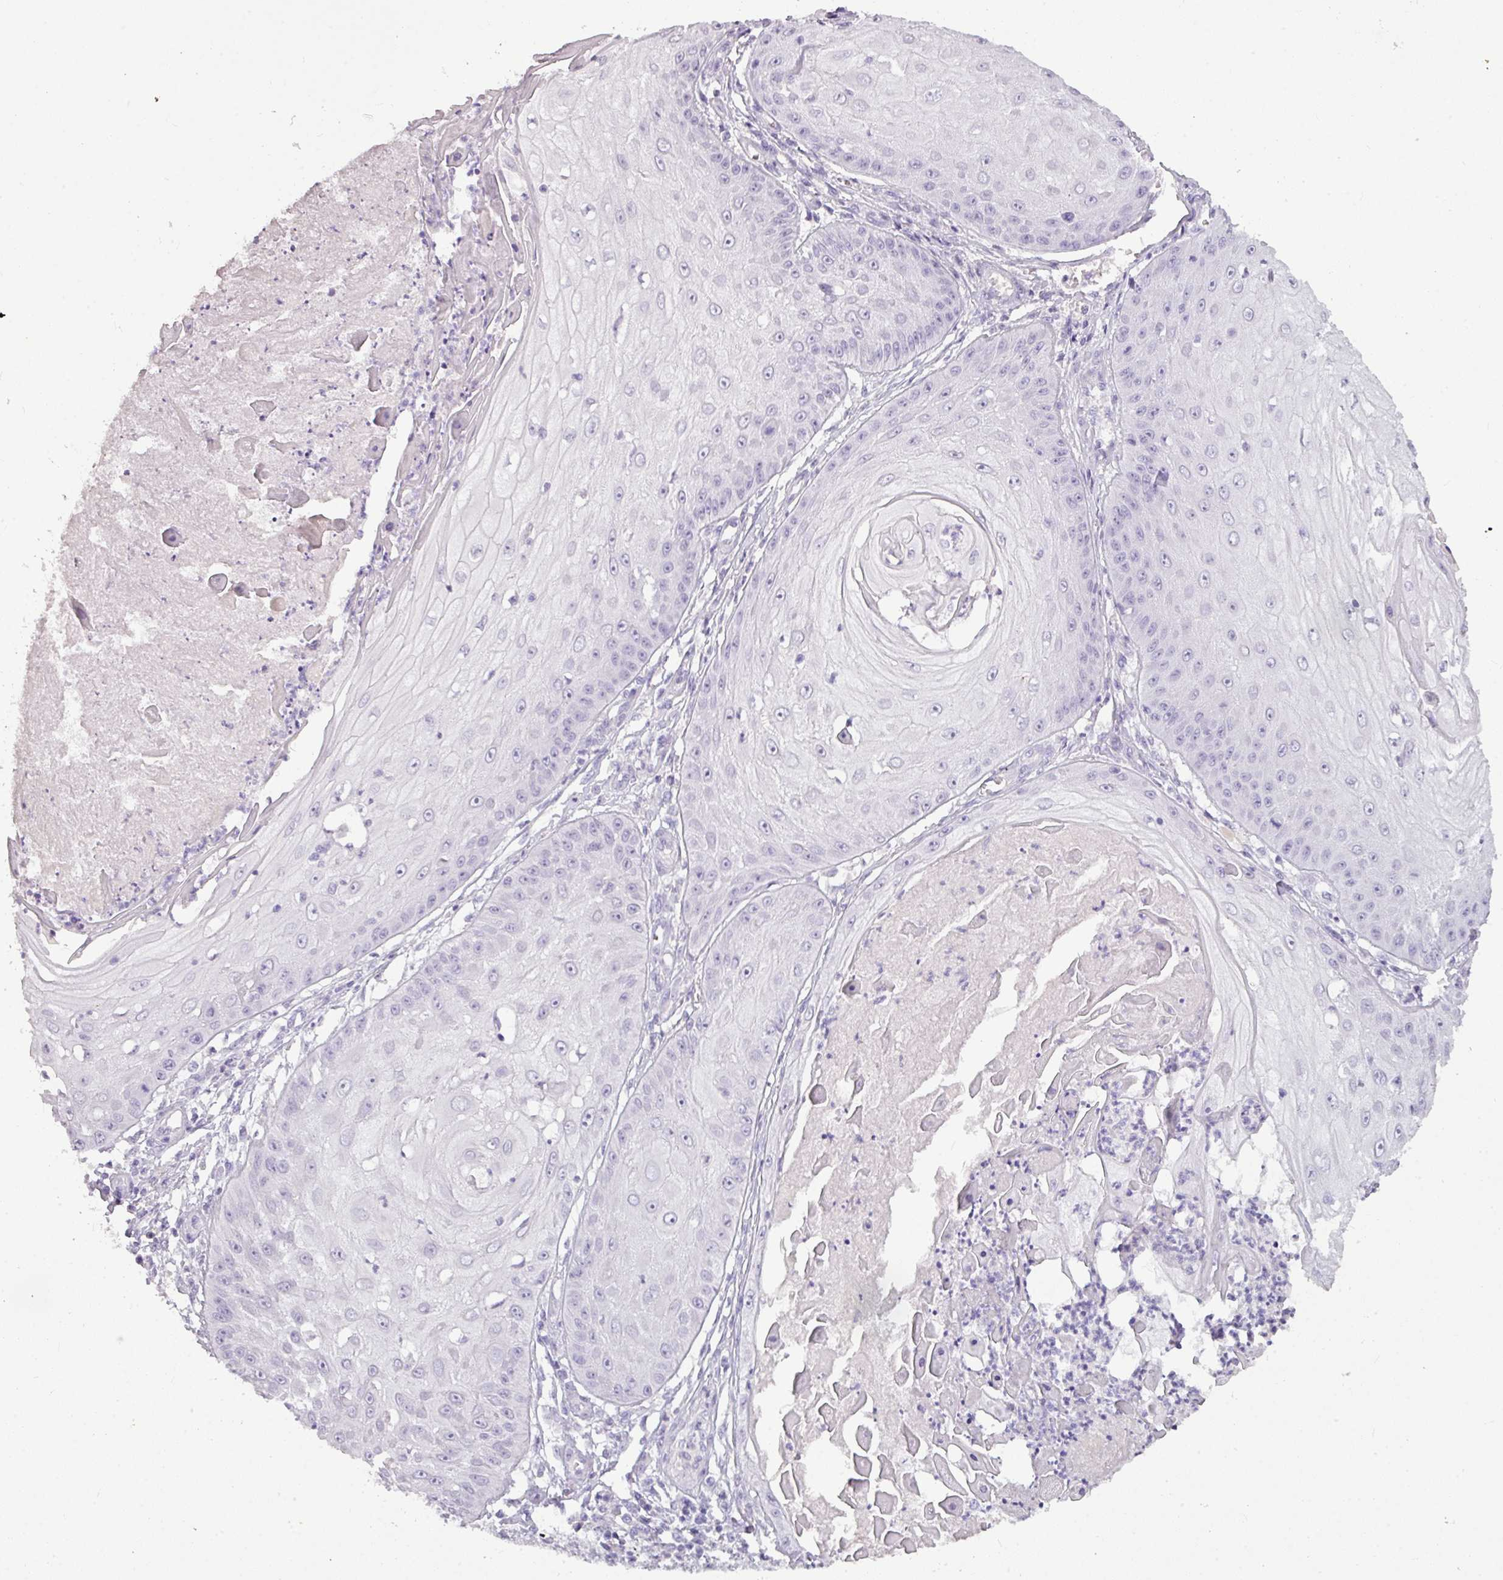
{"staining": {"intensity": "negative", "quantity": "none", "location": "none"}, "tissue": "skin cancer", "cell_type": "Tumor cells", "image_type": "cancer", "snomed": [{"axis": "morphology", "description": "Squamous cell carcinoma, NOS"}, {"axis": "topography", "description": "Skin"}], "caption": "Immunohistochemical staining of human skin squamous cell carcinoma demonstrates no significant positivity in tumor cells.", "gene": "TMEM91", "patient": {"sex": "male", "age": 70}}